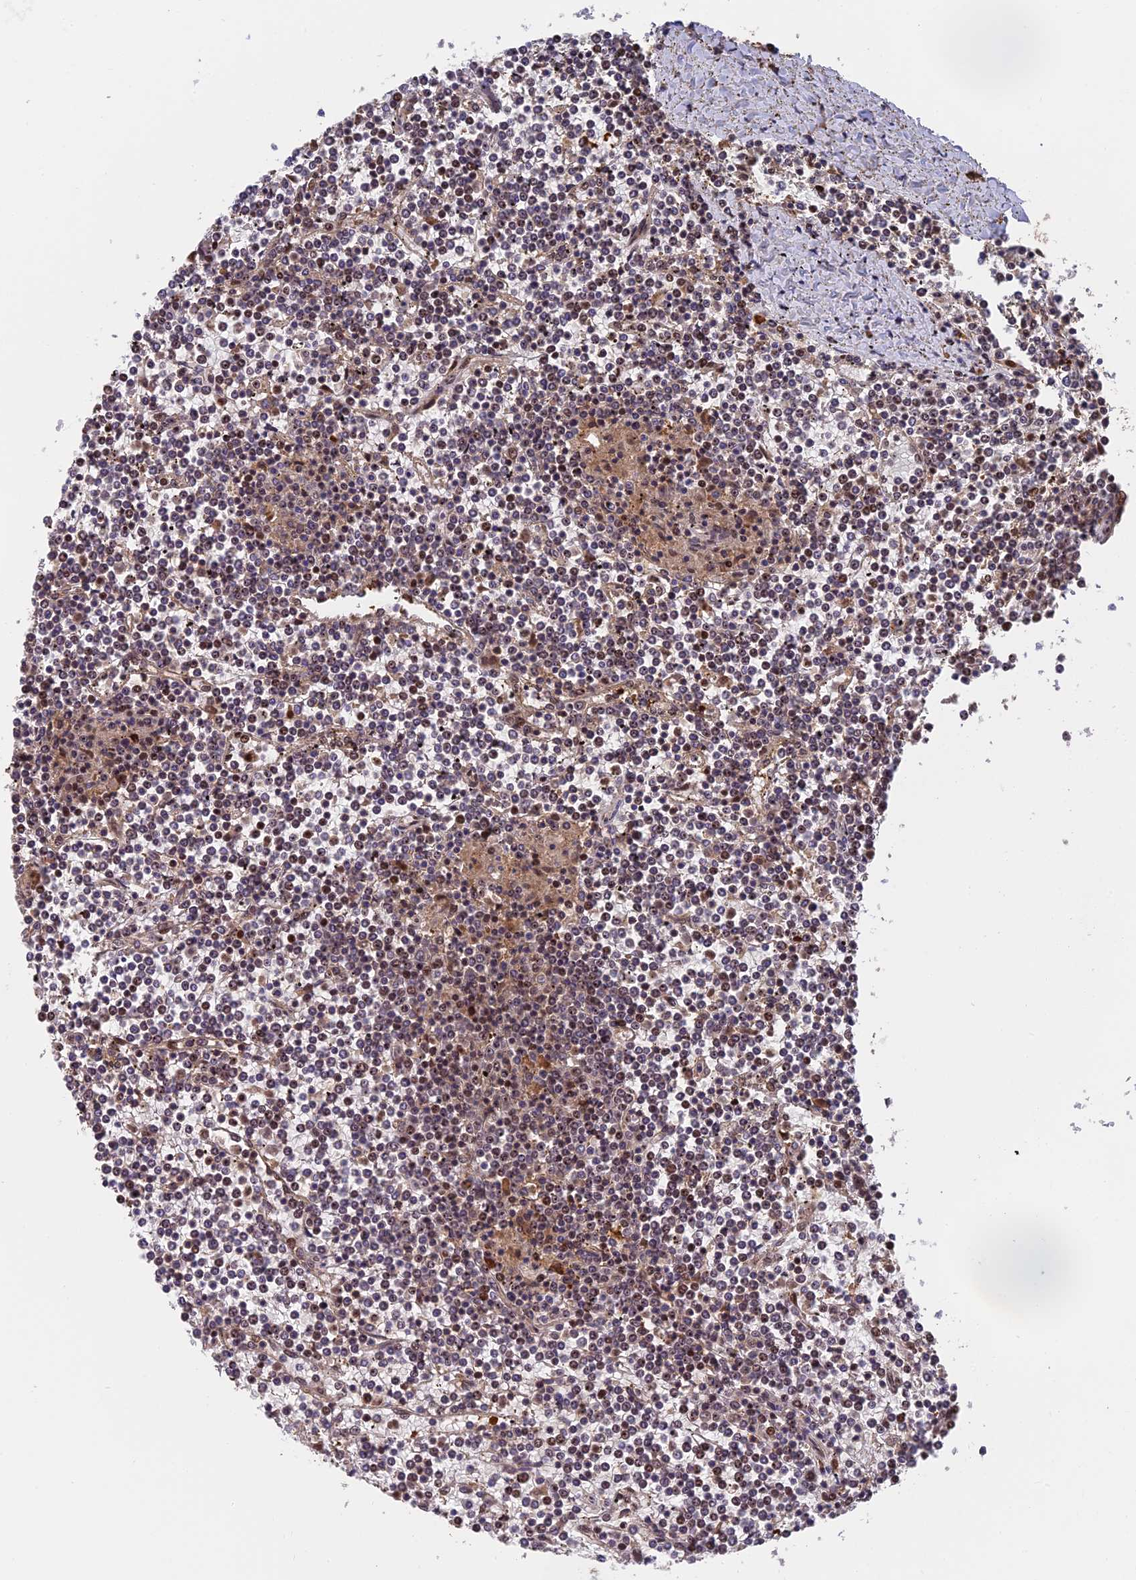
{"staining": {"intensity": "moderate", "quantity": "<25%", "location": "nuclear"}, "tissue": "lymphoma", "cell_type": "Tumor cells", "image_type": "cancer", "snomed": [{"axis": "morphology", "description": "Malignant lymphoma, non-Hodgkin's type, Low grade"}, {"axis": "topography", "description": "Spleen"}], "caption": "Immunohistochemistry micrograph of malignant lymphoma, non-Hodgkin's type (low-grade) stained for a protein (brown), which displays low levels of moderate nuclear expression in approximately <25% of tumor cells.", "gene": "OSBPL1A", "patient": {"sex": "female", "age": 19}}